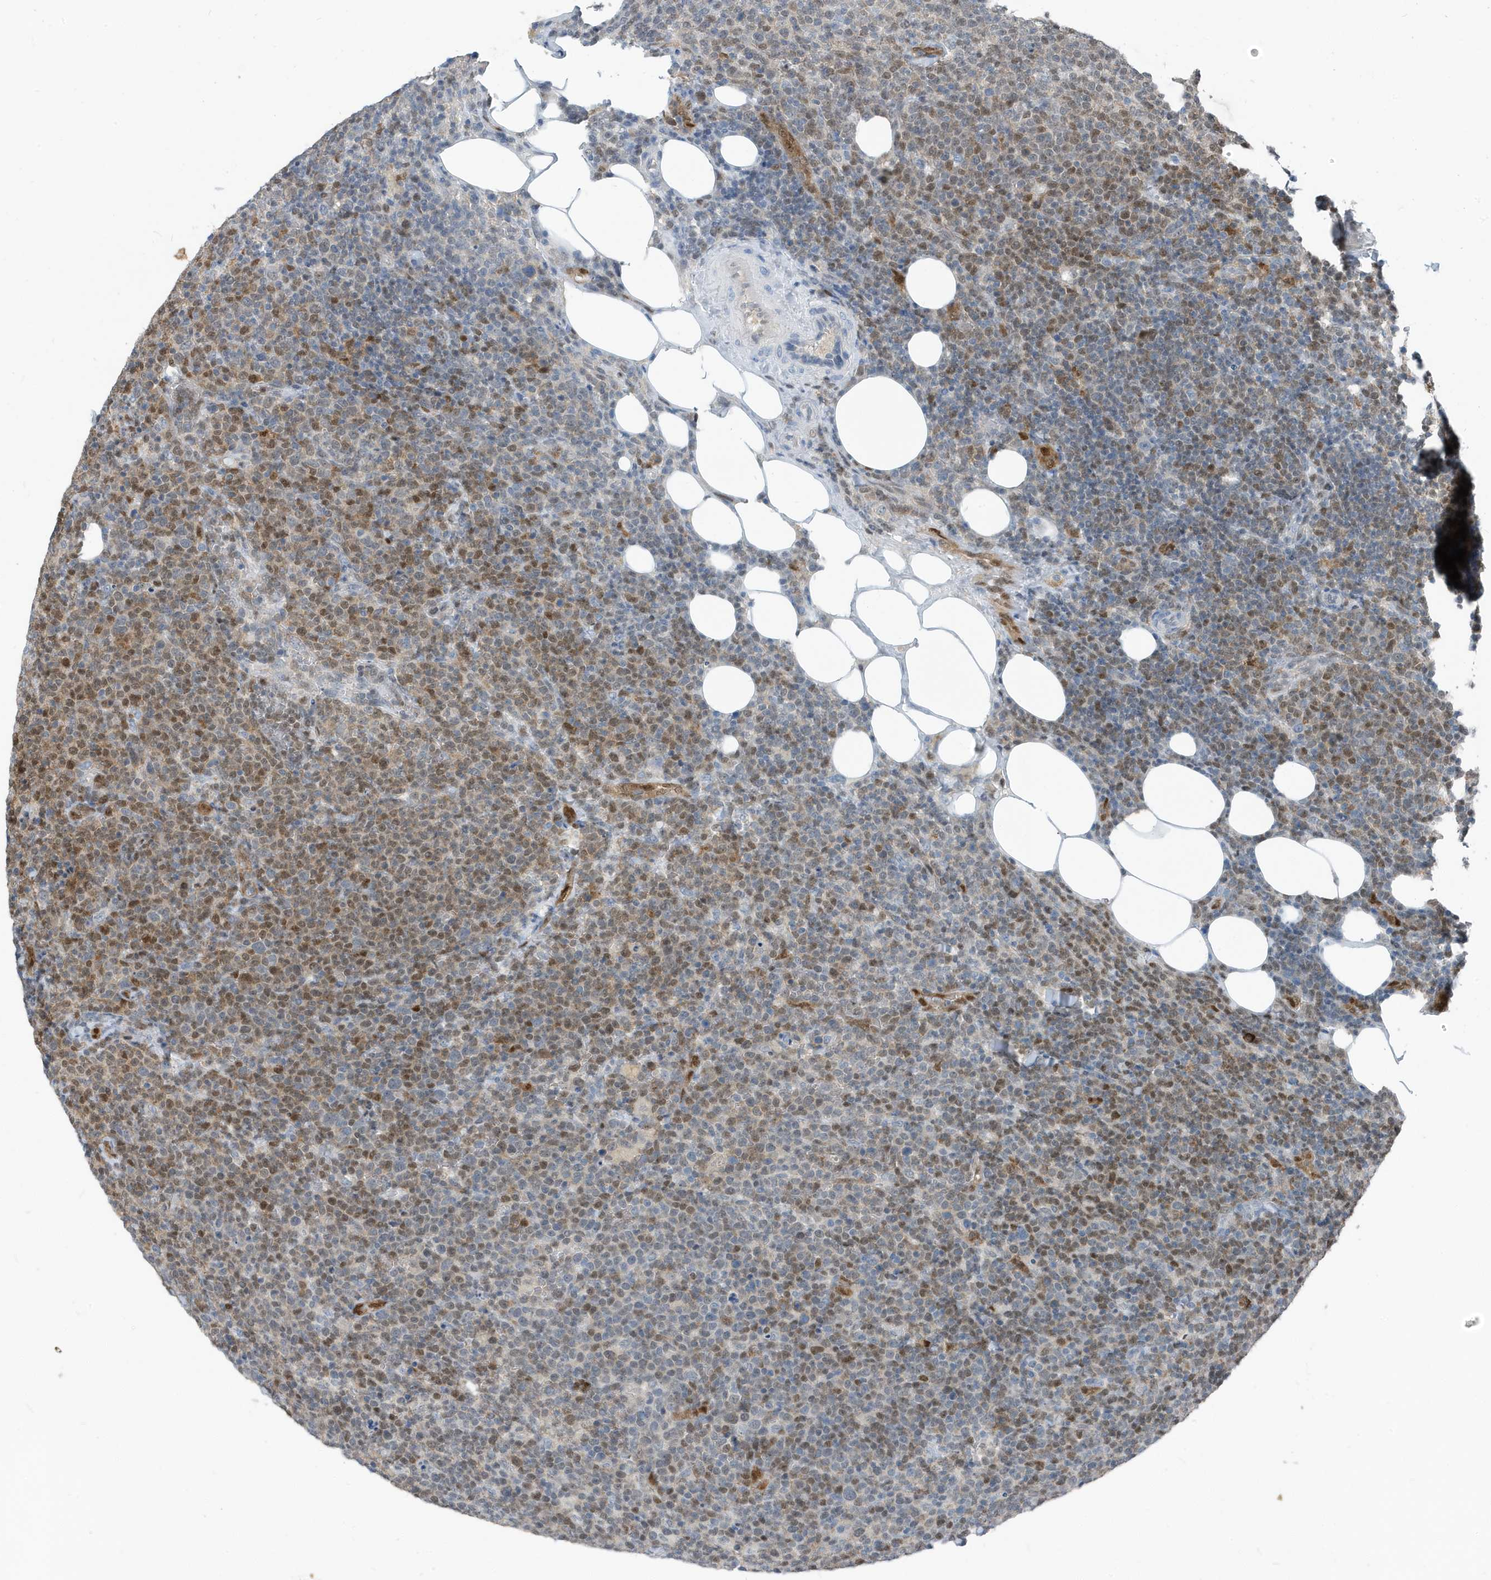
{"staining": {"intensity": "moderate", "quantity": "25%-75%", "location": "nuclear"}, "tissue": "lymphoma", "cell_type": "Tumor cells", "image_type": "cancer", "snomed": [{"axis": "morphology", "description": "Malignant lymphoma, non-Hodgkin's type, High grade"}, {"axis": "topography", "description": "Lymph node"}], "caption": "A micrograph of human malignant lymphoma, non-Hodgkin's type (high-grade) stained for a protein displays moderate nuclear brown staining in tumor cells.", "gene": "NCOA7", "patient": {"sex": "male", "age": 61}}